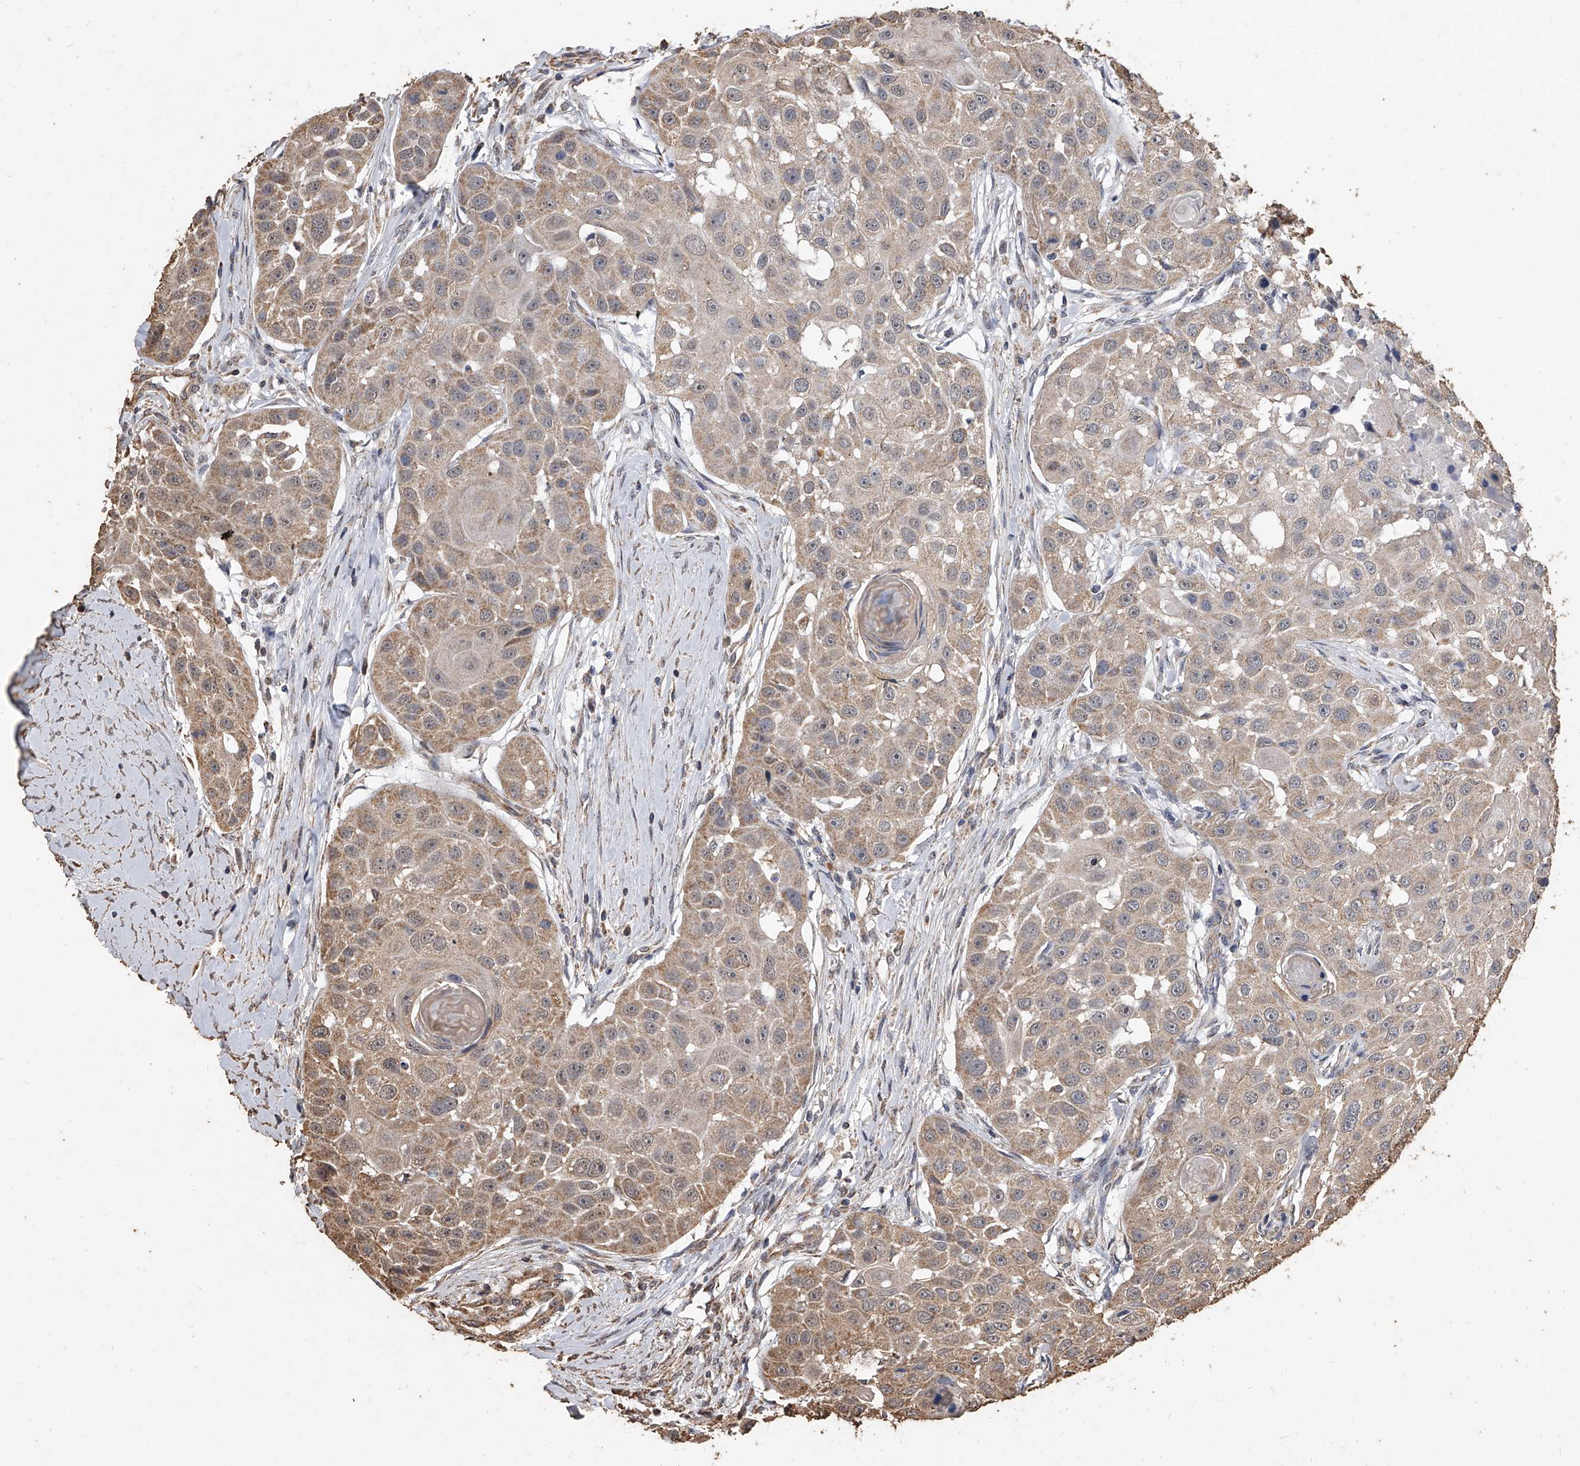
{"staining": {"intensity": "moderate", "quantity": ">75%", "location": "cytoplasmic/membranous"}, "tissue": "head and neck cancer", "cell_type": "Tumor cells", "image_type": "cancer", "snomed": [{"axis": "morphology", "description": "Normal tissue, NOS"}, {"axis": "morphology", "description": "Squamous cell carcinoma, NOS"}, {"axis": "topography", "description": "Skeletal muscle"}, {"axis": "topography", "description": "Head-Neck"}], "caption": "Head and neck cancer (squamous cell carcinoma) stained for a protein shows moderate cytoplasmic/membranous positivity in tumor cells.", "gene": "MRPL28", "patient": {"sex": "male", "age": 51}}